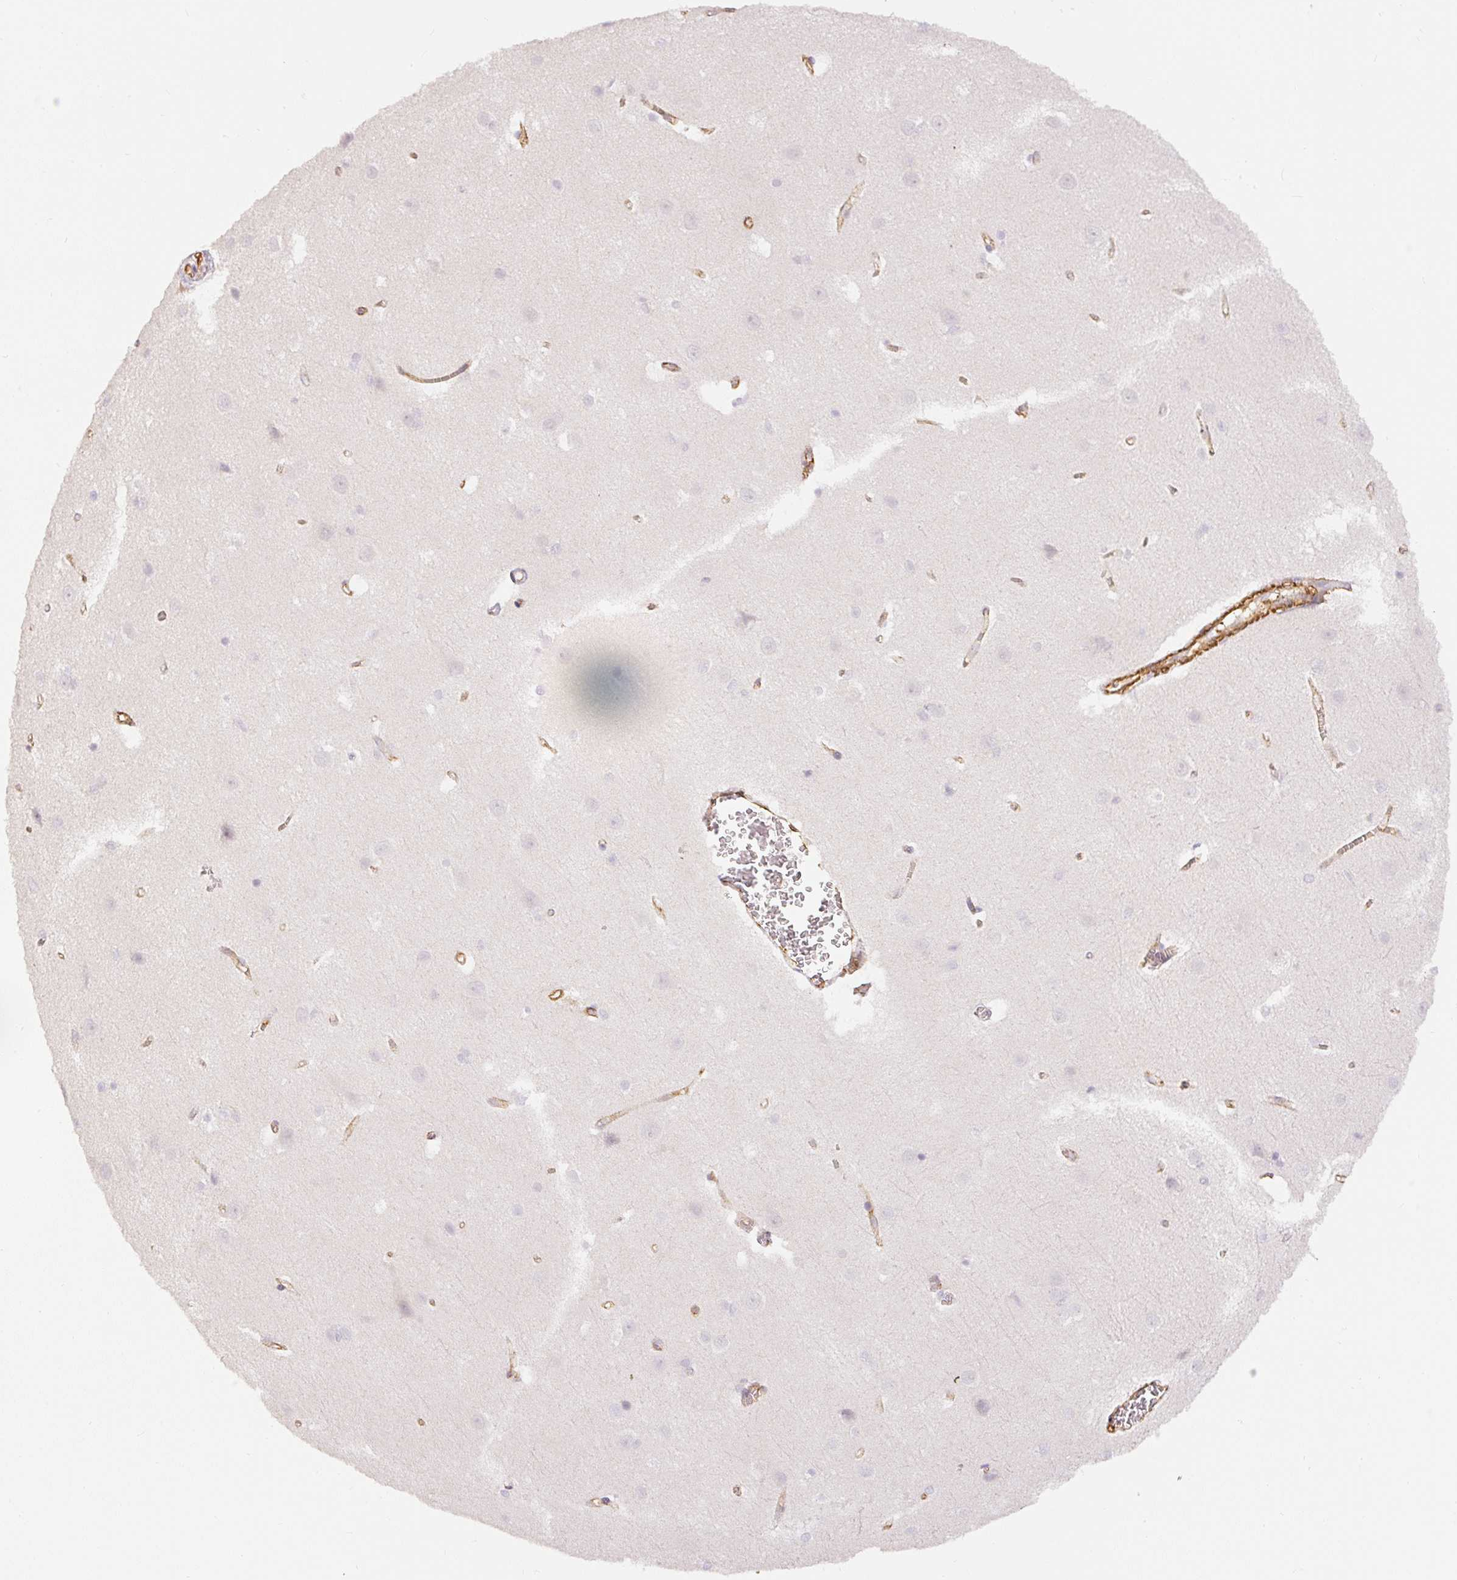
{"staining": {"intensity": "weak", "quantity": ">75%", "location": "cytoplasmic/membranous"}, "tissue": "cerebral cortex", "cell_type": "Endothelial cells", "image_type": "normal", "snomed": [{"axis": "morphology", "description": "Normal tissue, NOS"}, {"axis": "topography", "description": "Cerebral cortex"}], "caption": "Endothelial cells exhibit low levels of weak cytoplasmic/membranous positivity in approximately >75% of cells in unremarkable human cerebral cortex.", "gene": "MYL12A", "patient": {"sex": "male", "age": 37}}